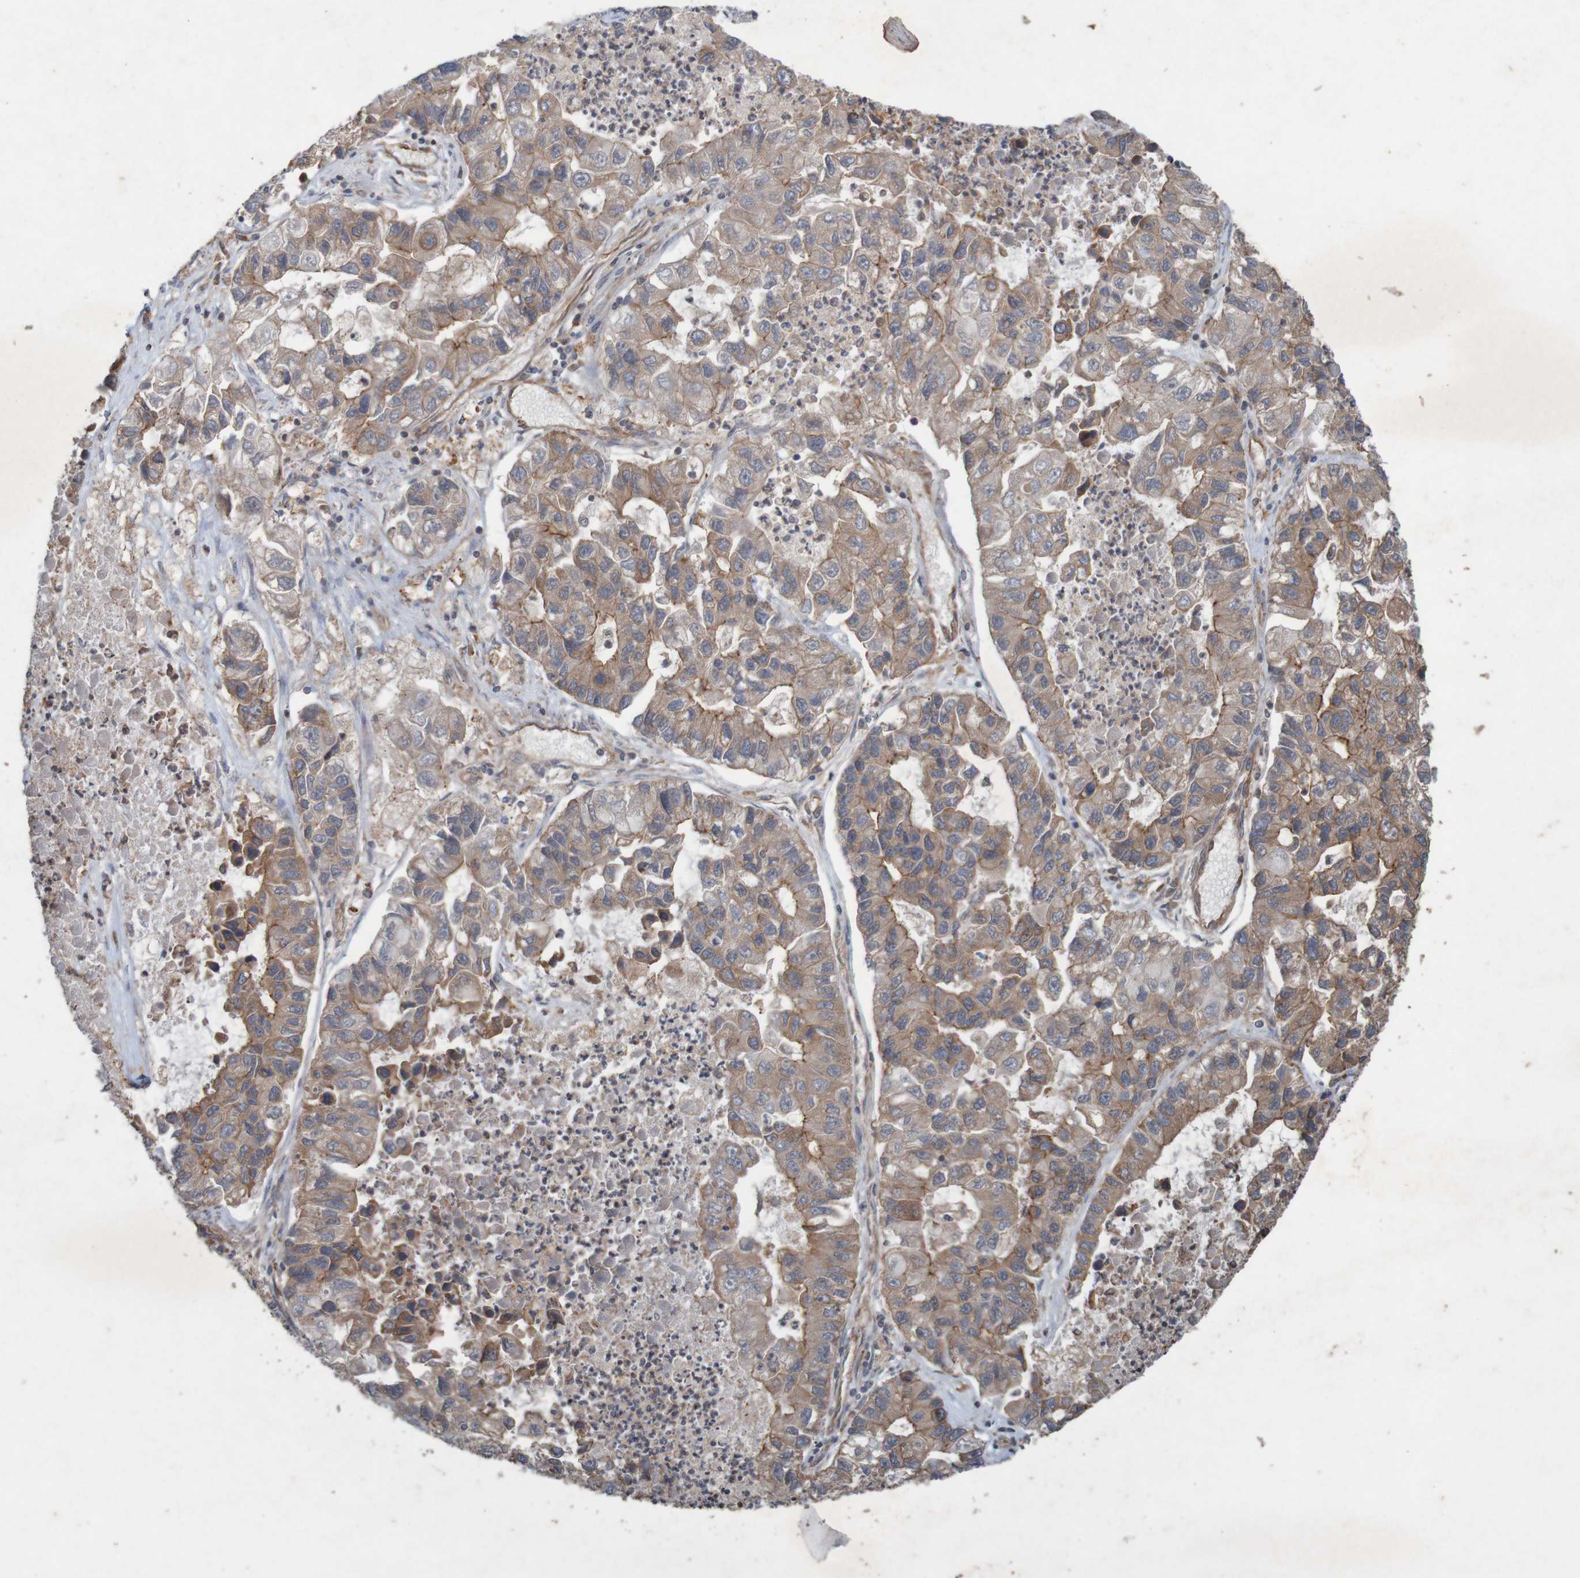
{"staining": {"intensity": "weak", "quantity": ">75%", "location": "cytoplasmic/membranous"}, "tissue": "lung cancer", "cell_type": "Tumor cells", "image_type": "cancer", "snomed": [{"axis": "morphology", "description": "Adenocarcinoma, NOS"}, {"axis": "topography", "description": "Lung"}], "caption": "Lung cancer (adenocarcinoma) stained for a protein demonstrates weak cytoplasmic/membranous positivity in tumor cells.", "gene": "ARHGEF11", "patient": {"sex": "female", "age": 51}}